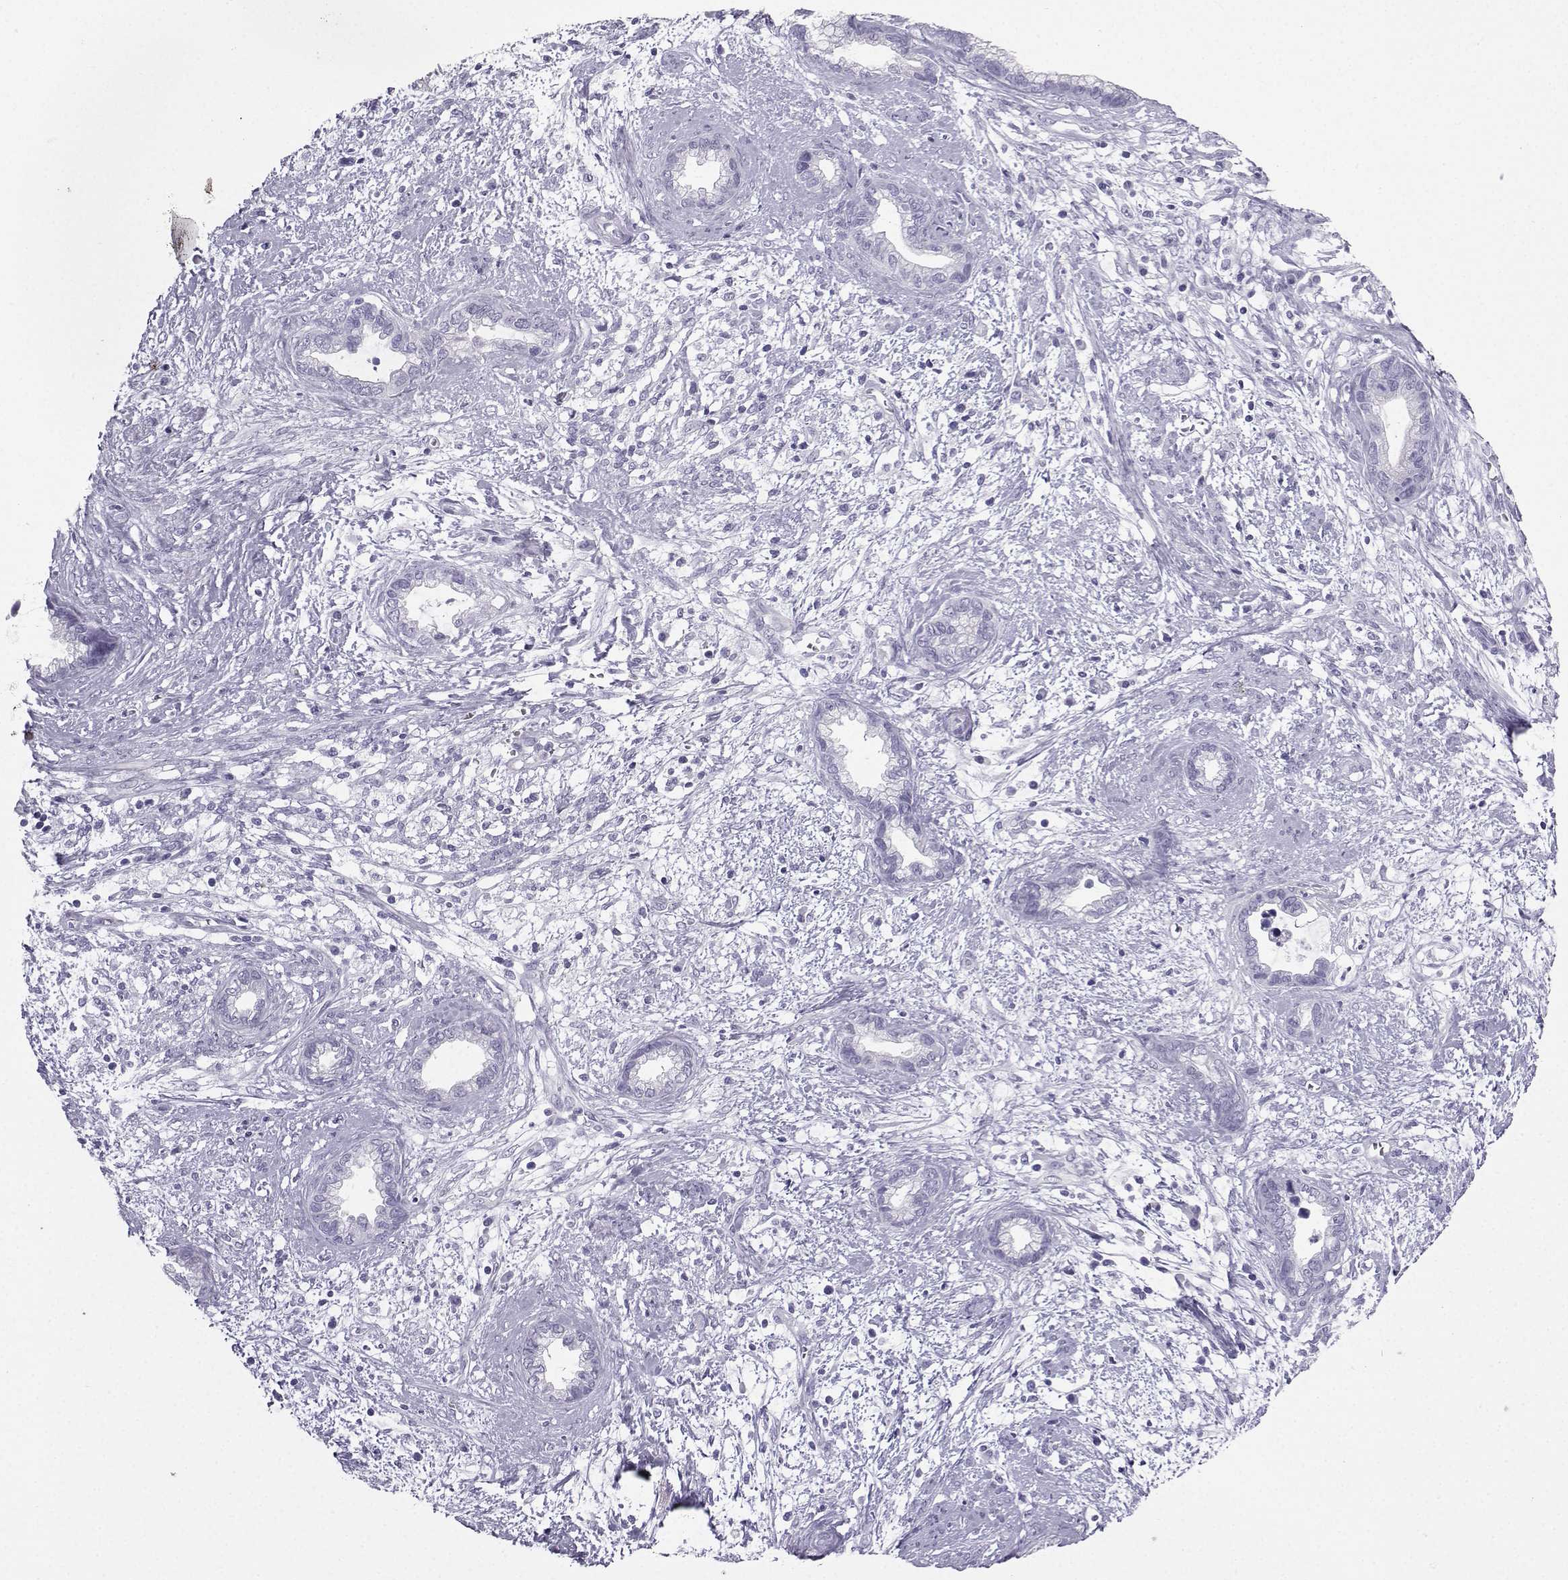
{"staining": {"intensity": "negative", "quantity": "none", "location": "none"}, "tissue": "cervical cancer", "cell_type": "Tumor cells", "image_type": "cancer", "snomed": [{"axis": "morphology", "description": "Adenocarcinoma, NOS"}, {"axis": "topography", "description": "Cervix"}], "caption": "A high-resolution photomicrograph shows immunohistochemistry (IHC) staining of cervical cancer, which demonstrates no significant expression in tumor cells.", "gene": "IQCD", "patient": {"sex": "female", "age": 62}}